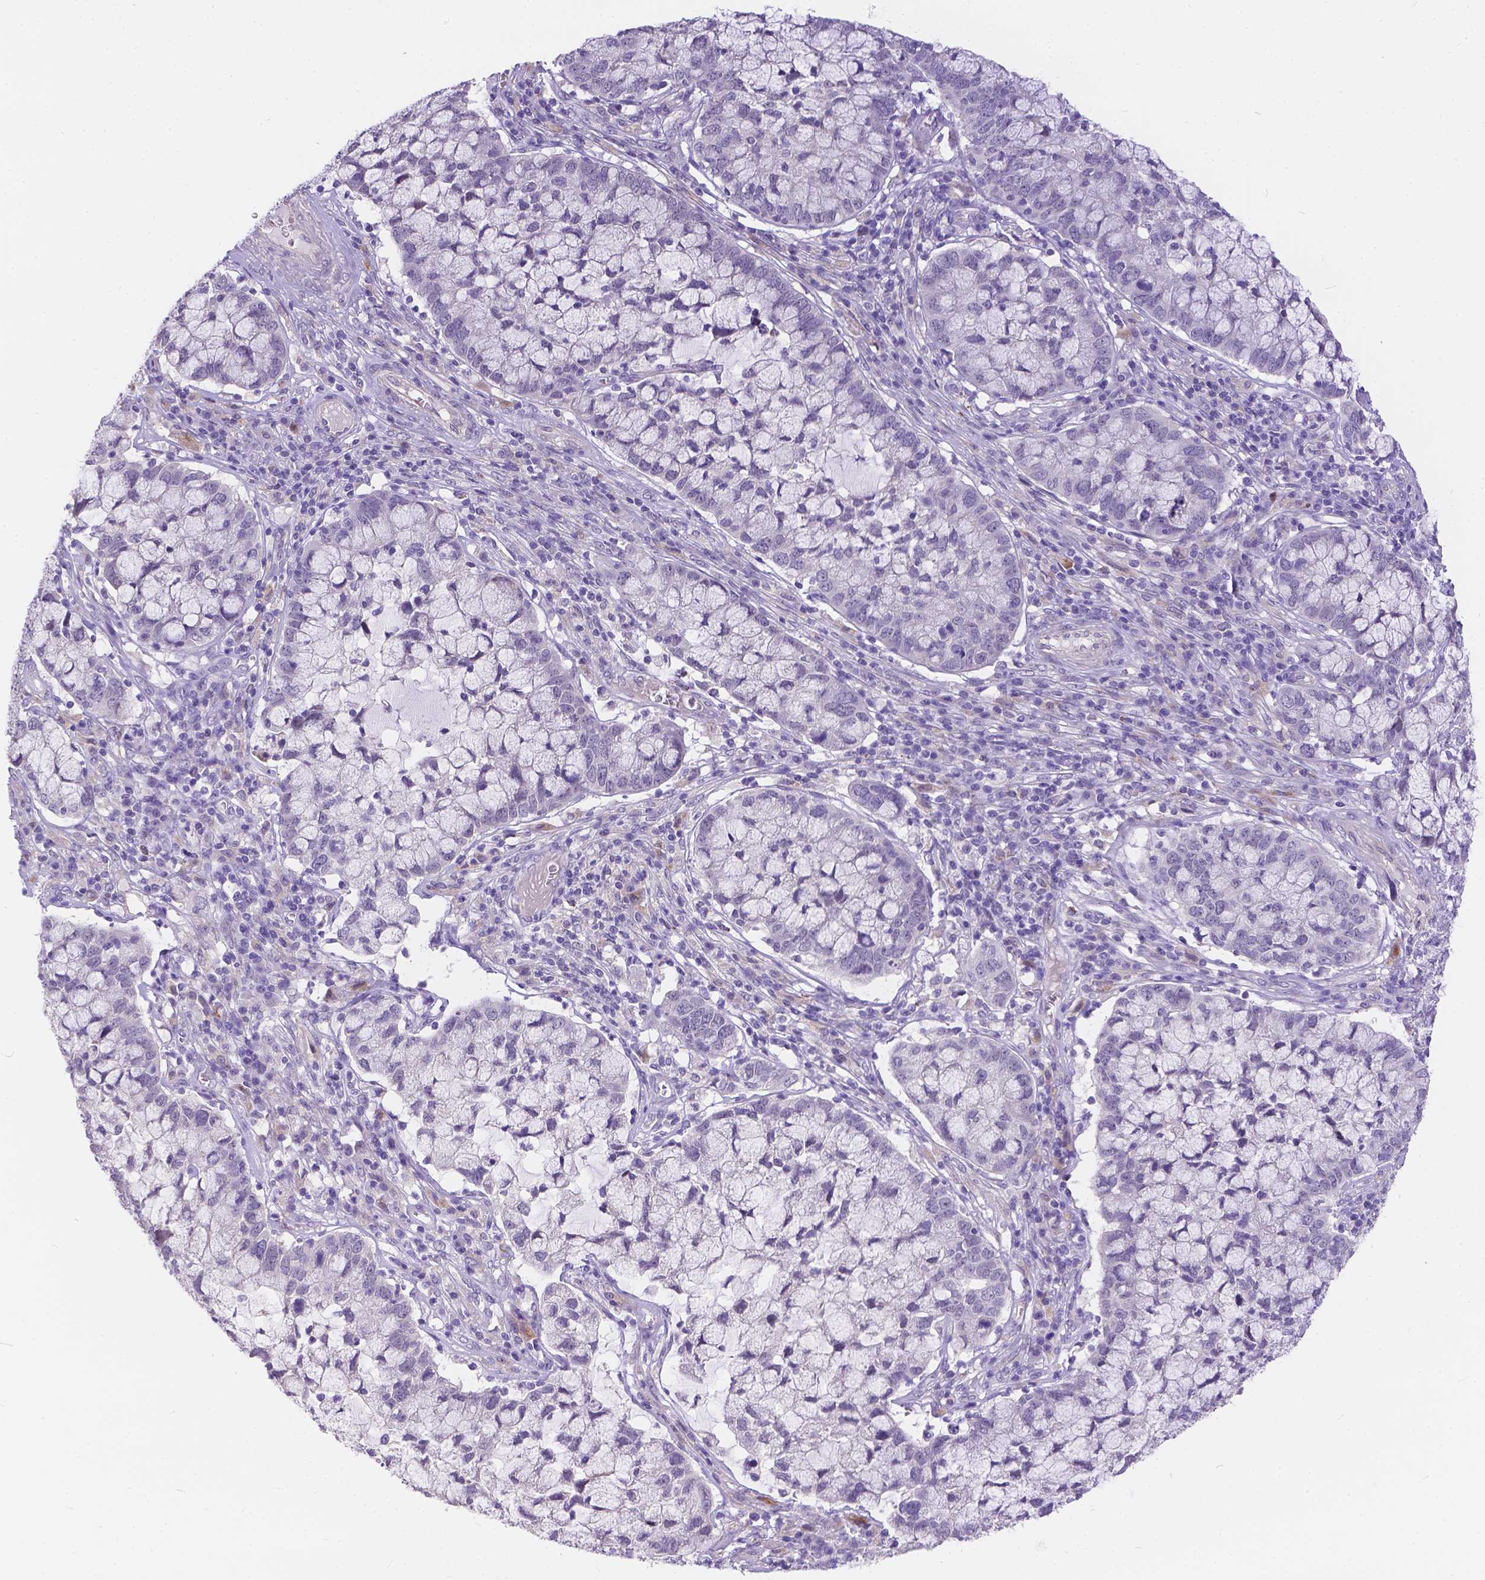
{"staining": {"intensity": "negative", "quantity": "none", "location": "none"}, "tissue": "cervical cancer", "cell_type": "Tumor cells", "image_type": "cancer", "snomed": [{"axis": "morphology", "description": "Adenocarcinoma, NOS"}, {"axis": "topography", "description": "Cervix"}], "caption": "IHC micrograph of cervical adenocarcinoma stained for a protein (brown), which displays no expression in tumor cells.", "gene": "DLEC1", "patient": {"sex": "female", "age": 40}}